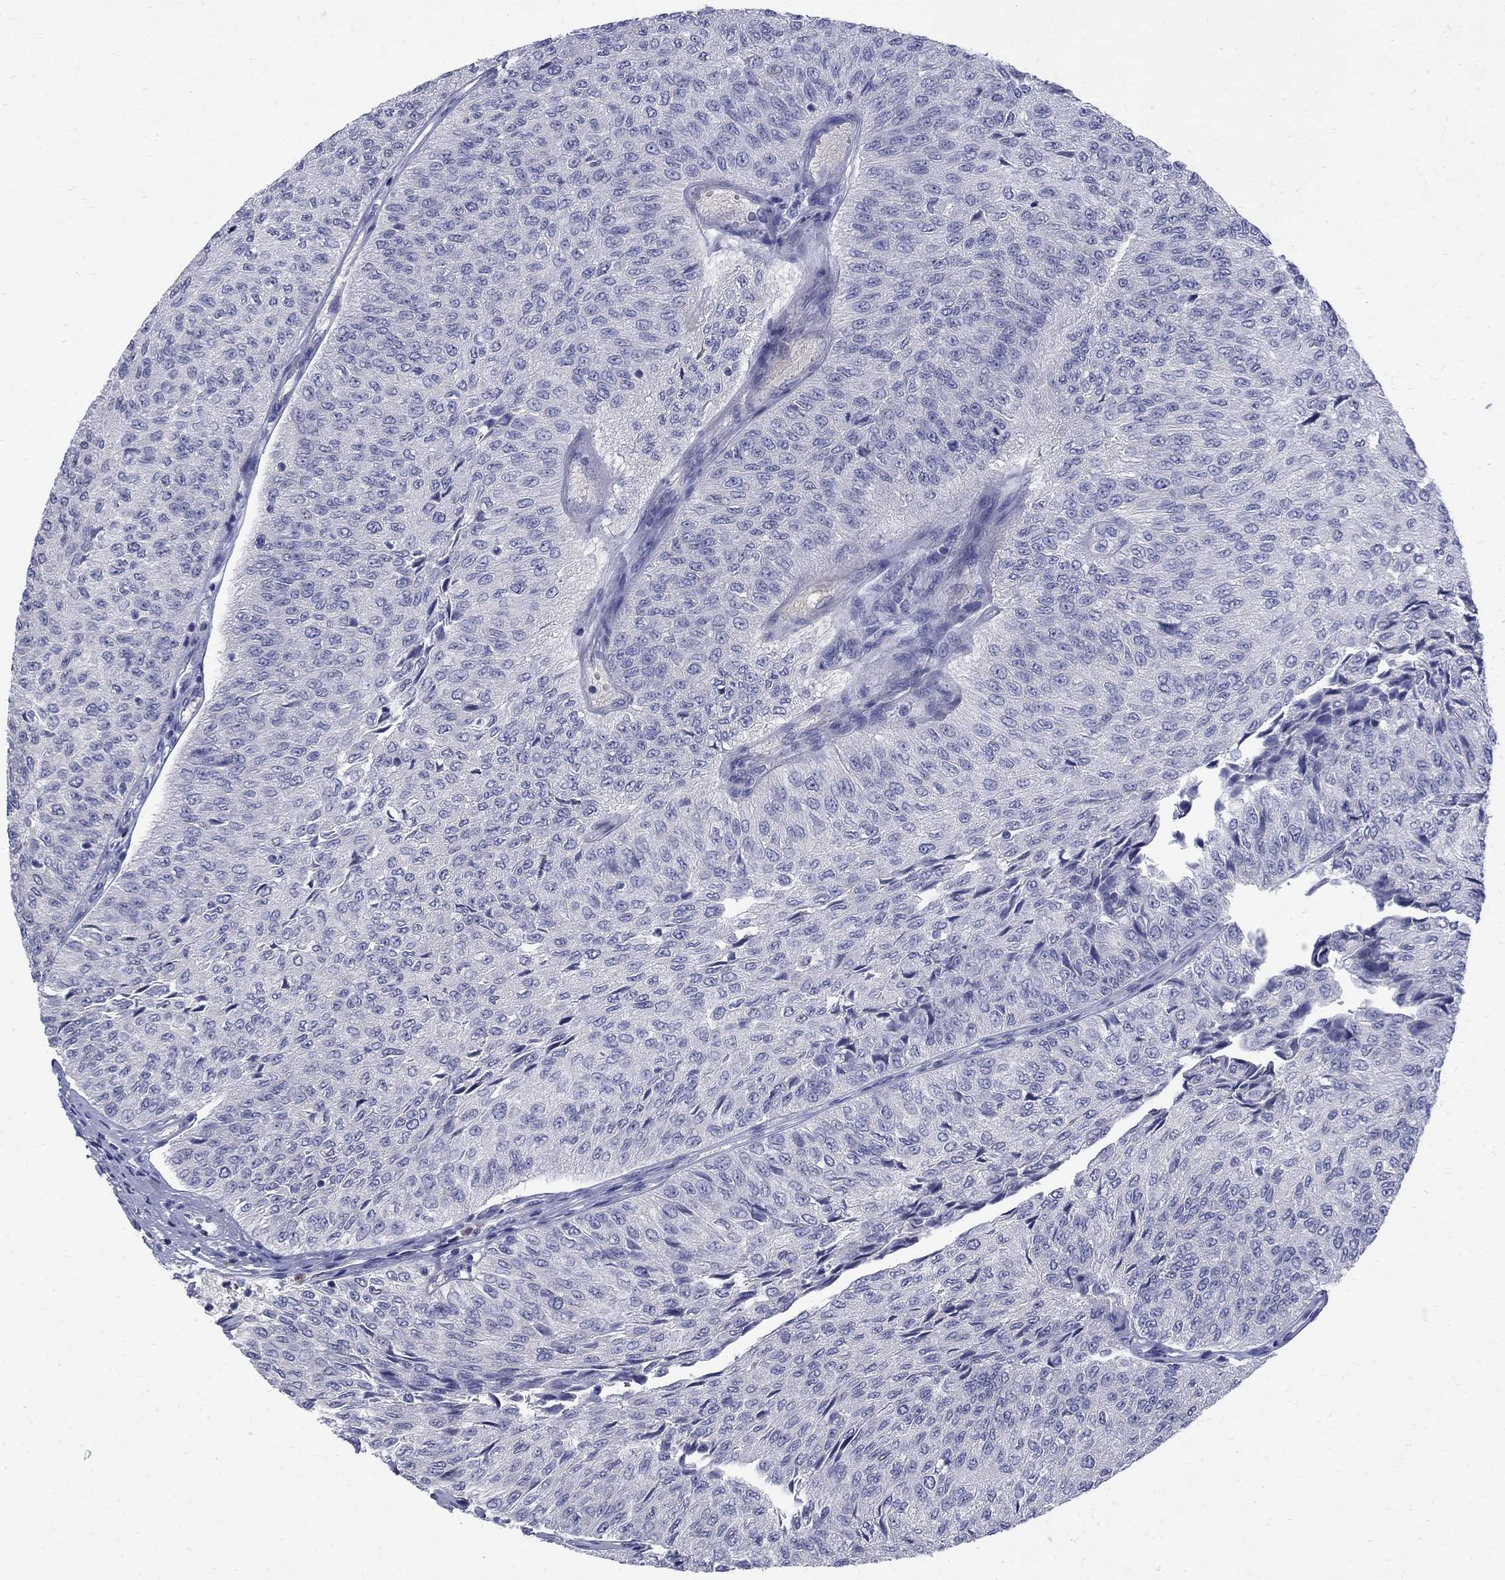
{"staining": {"intensity": "negative", "quantity": "none", "location": "none"}, "tissue": "urothelial cancer", "cell_type": "Tumor cells", "image_type": "cancer", "snomed": [{"axis": "morphology", "description": "Urothelial carcinoma, Low grade"}, {"axis": "topography", "description": "Urinary bladder"}], "caption": "There is no significant positivity in tumor cells of urothelial cancer.", "gene": "SERPINB2", "patient": {"sex": "male", "age": 78}}